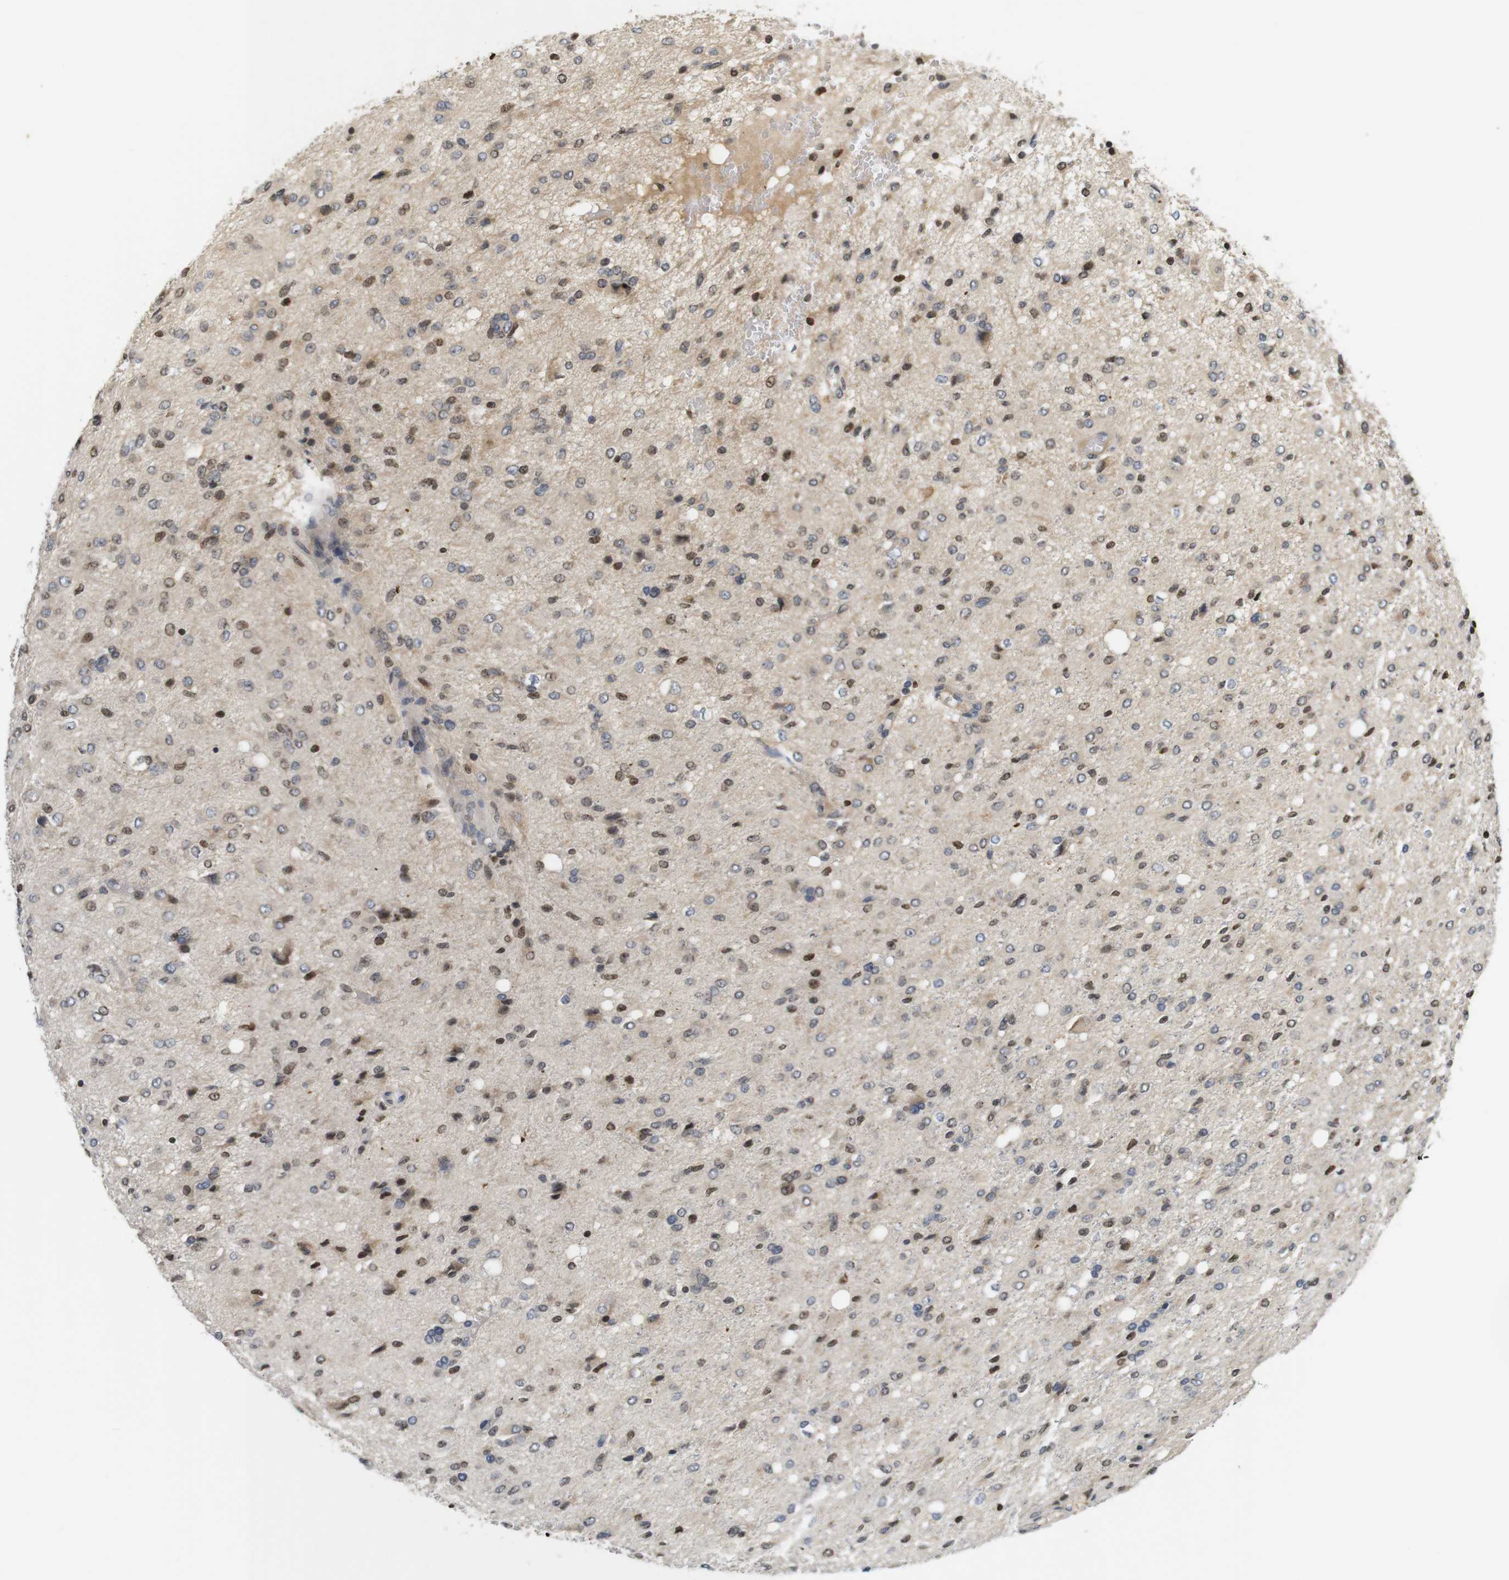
{"staining": {"intensity": "moderate", "quantity": "25%-75%", "location": "nuclear"}, "tissue": "glioma", "cell_type": "Tumor cells", "image_type": "cancer", "snomed": [{"axis": "morphology", "description": "Glioma, malignant, High grade"}, {"axis": "topography", "description": "Brain"}], "caption": "This is a photomicrograph of immunohistochemistry staining of high-grade glioma (malignant), which shows moderate positivity in the nuclear of tumor cells.", "gene": "MBD1", "patient": {"sex": "female", "age": 59}}